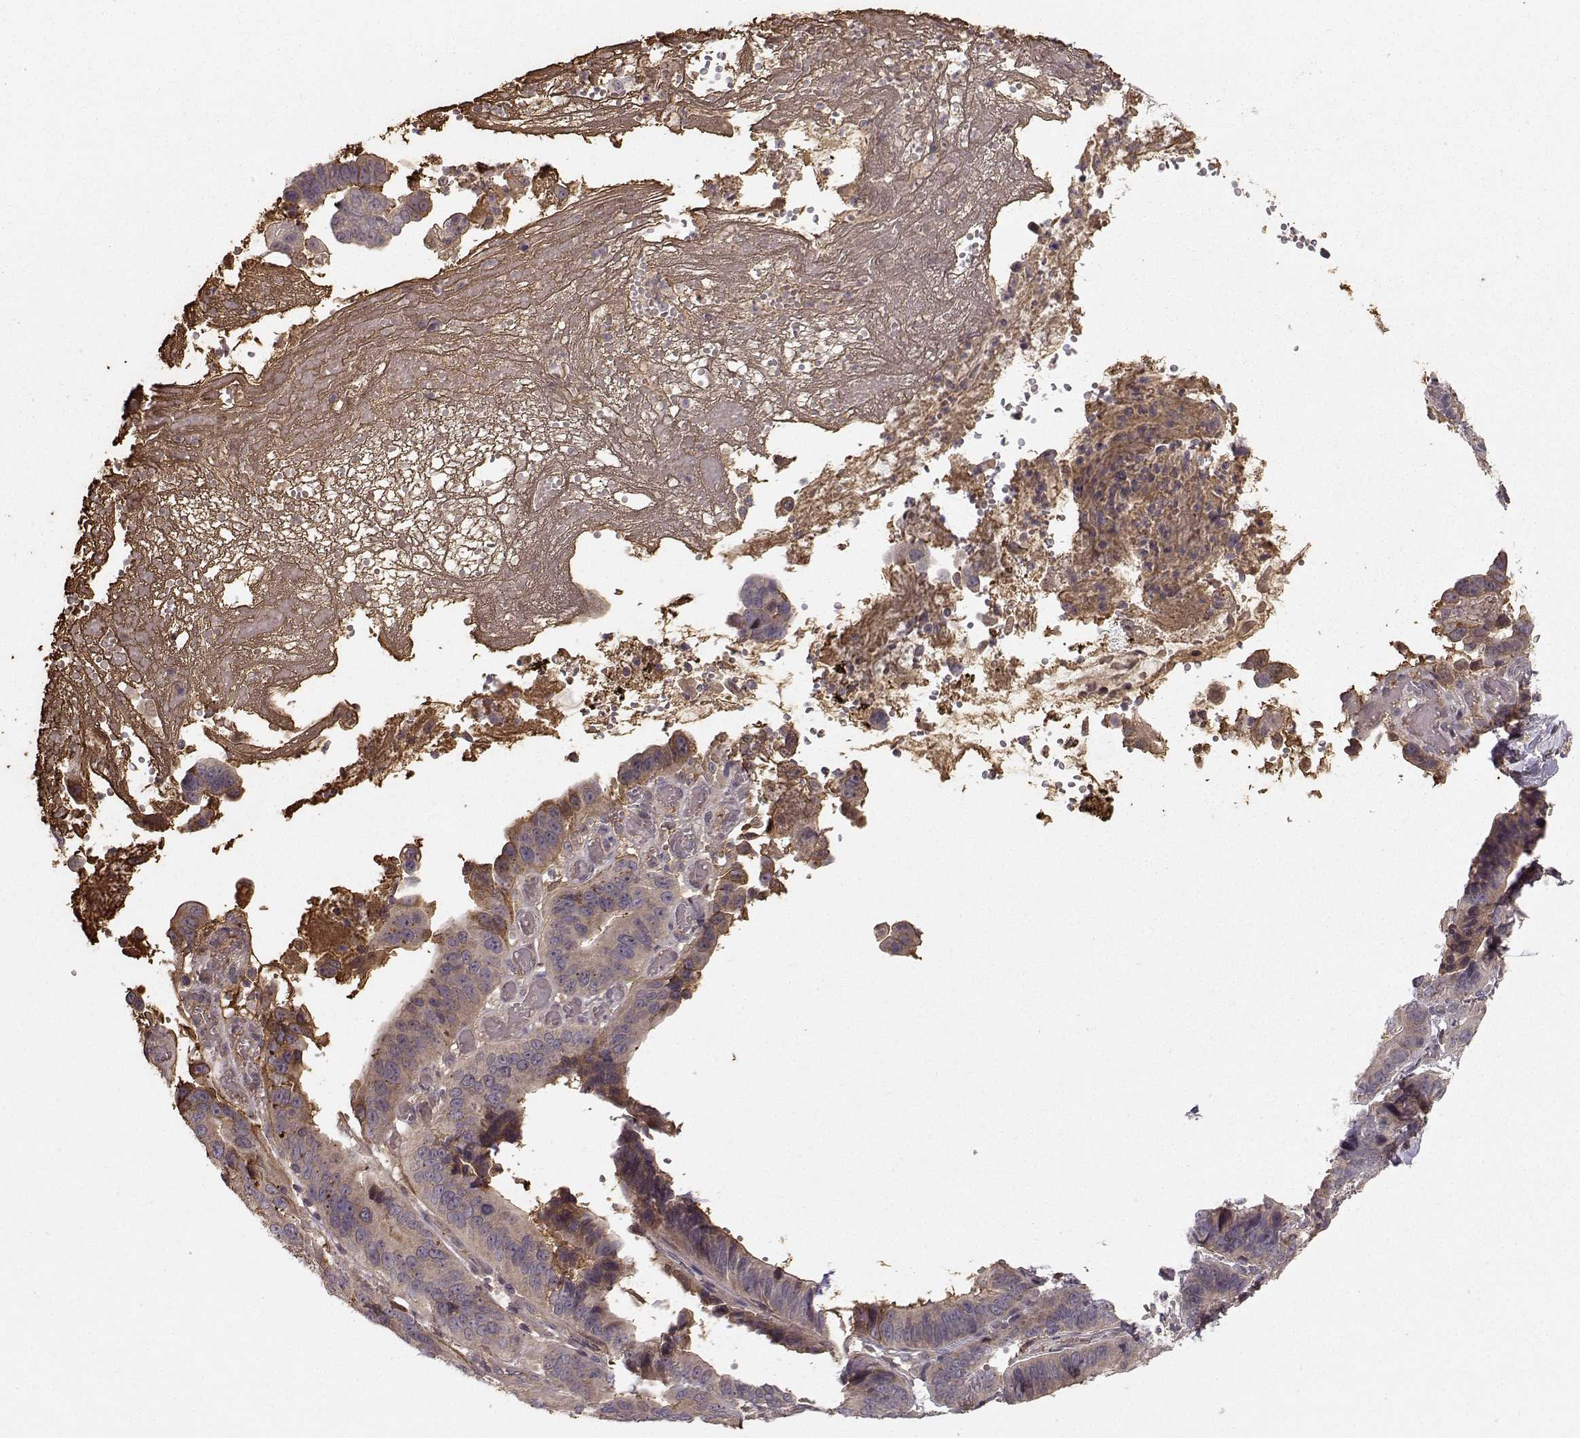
{"staining": {"intensity": "weak", "quantity": "<25%", "location": "cytoplasmic/membranous"}, "tissue": "stomach cancer", "cell_type": "Tumor cells", "image_type": "cancer", "snomed": [{"axis": "morphology", "description": "Adenocarcinoma, NOS"}, {"axis": "topography", "description": "Stomach"}], "caption": "Immunohistochemical staining of human stomach cancer shows no significant expression in tumor cells.", "gene": "WNT6", "patient": {"sex": "male", "age": 84}}